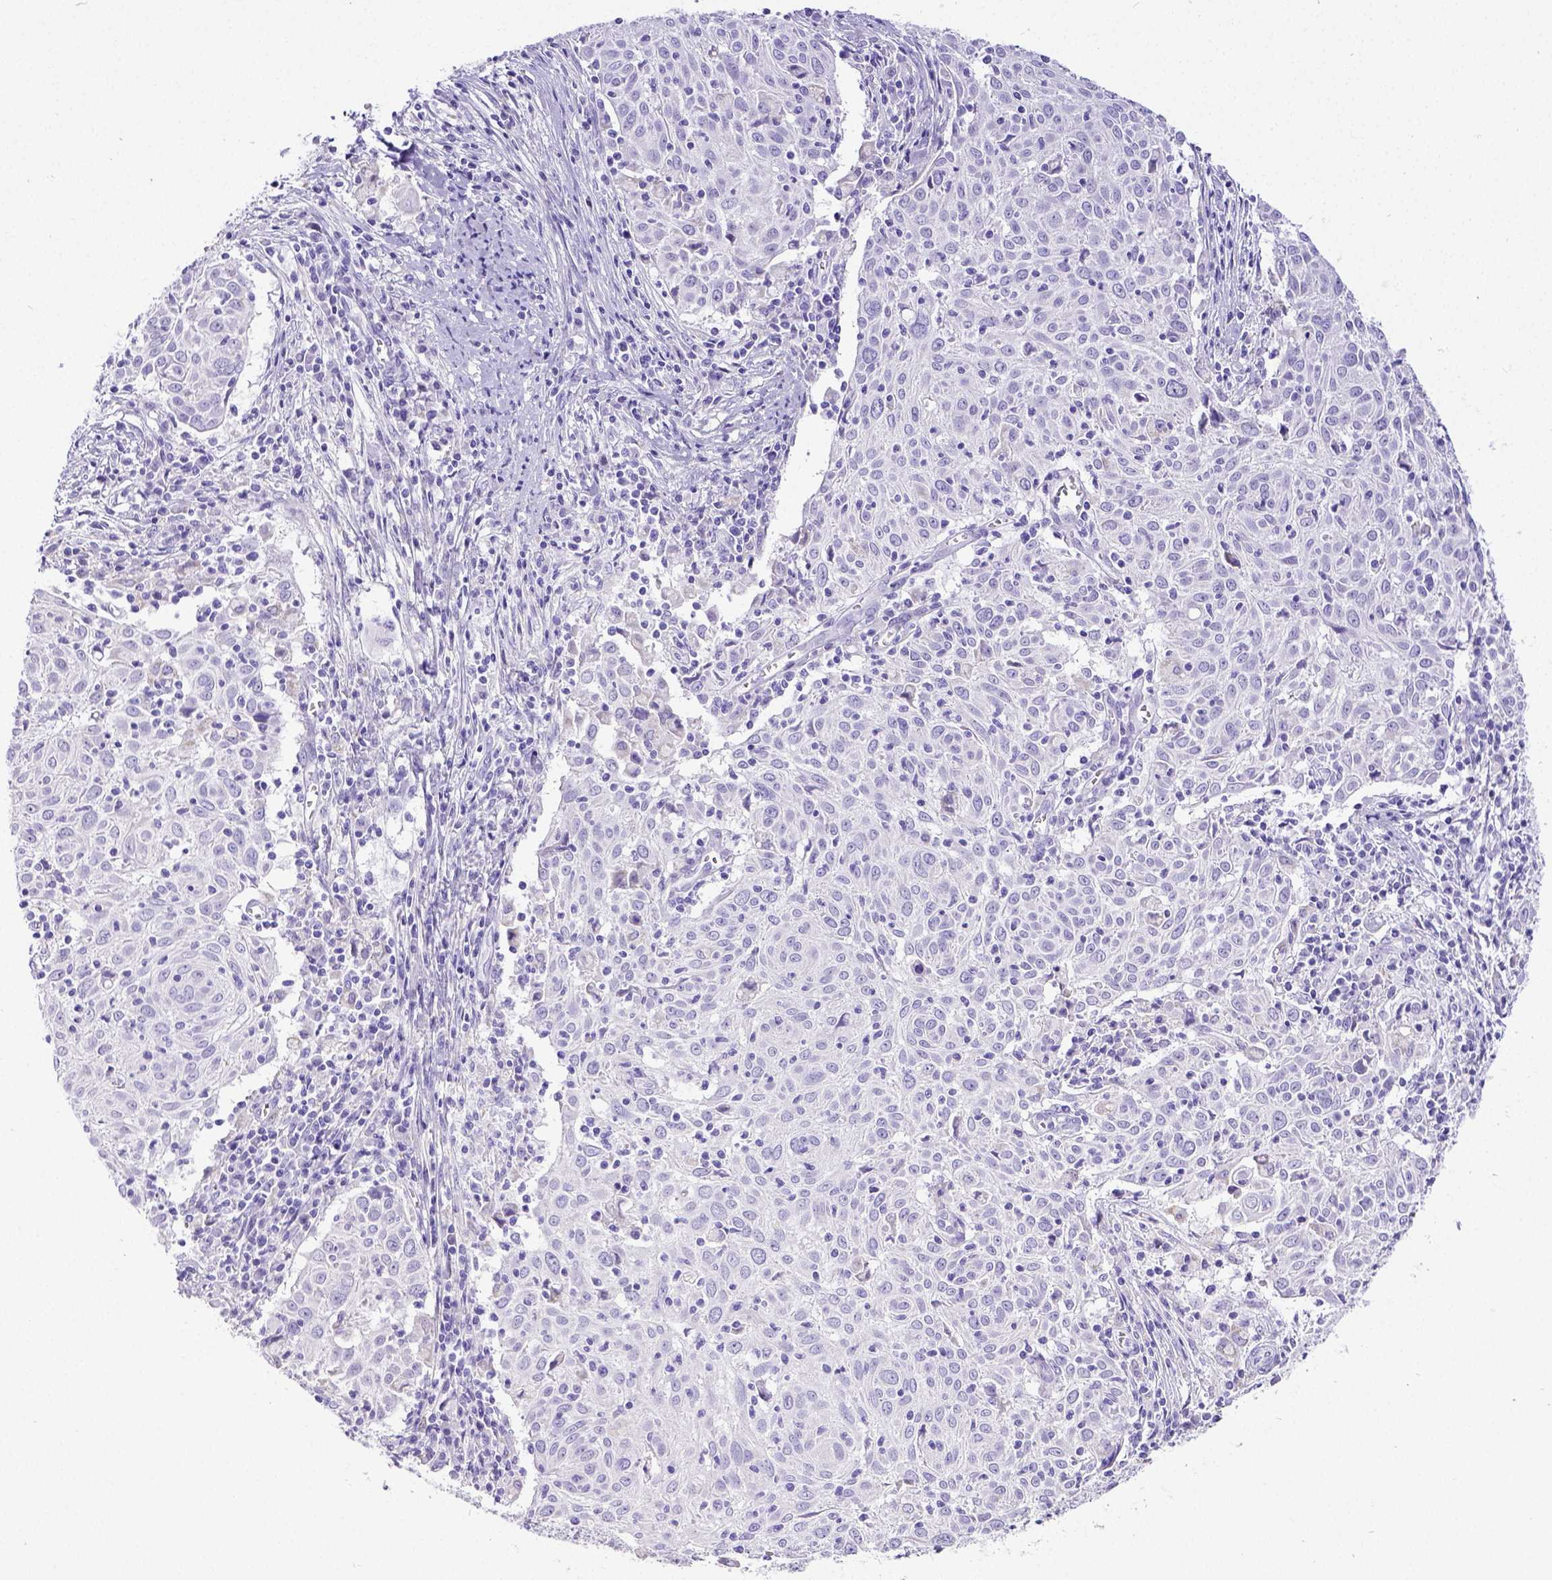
{"staining": {"intensity": "negative", "quantity": "none", "location": "none"}, "tissue": "cervical cancer", "cell_type": "Tumor cells", "image_type": "cancer", "snomed": [{"axis": "morphology", "description": "Squamous cell carcinoma, NOS"}, {"axis": "topography", "description": "Cervix"}], "caption": "Immunohistochemistry (IHC) histopathology image of neoplastic tissue: human cervical squamous cell carcinoma stained with DAB (3,3'-diaminobenzidine) shows no significant protein staining in tumor cells.", "gene": "SATB2", "patient": {"sex": "female", "age": 39}}